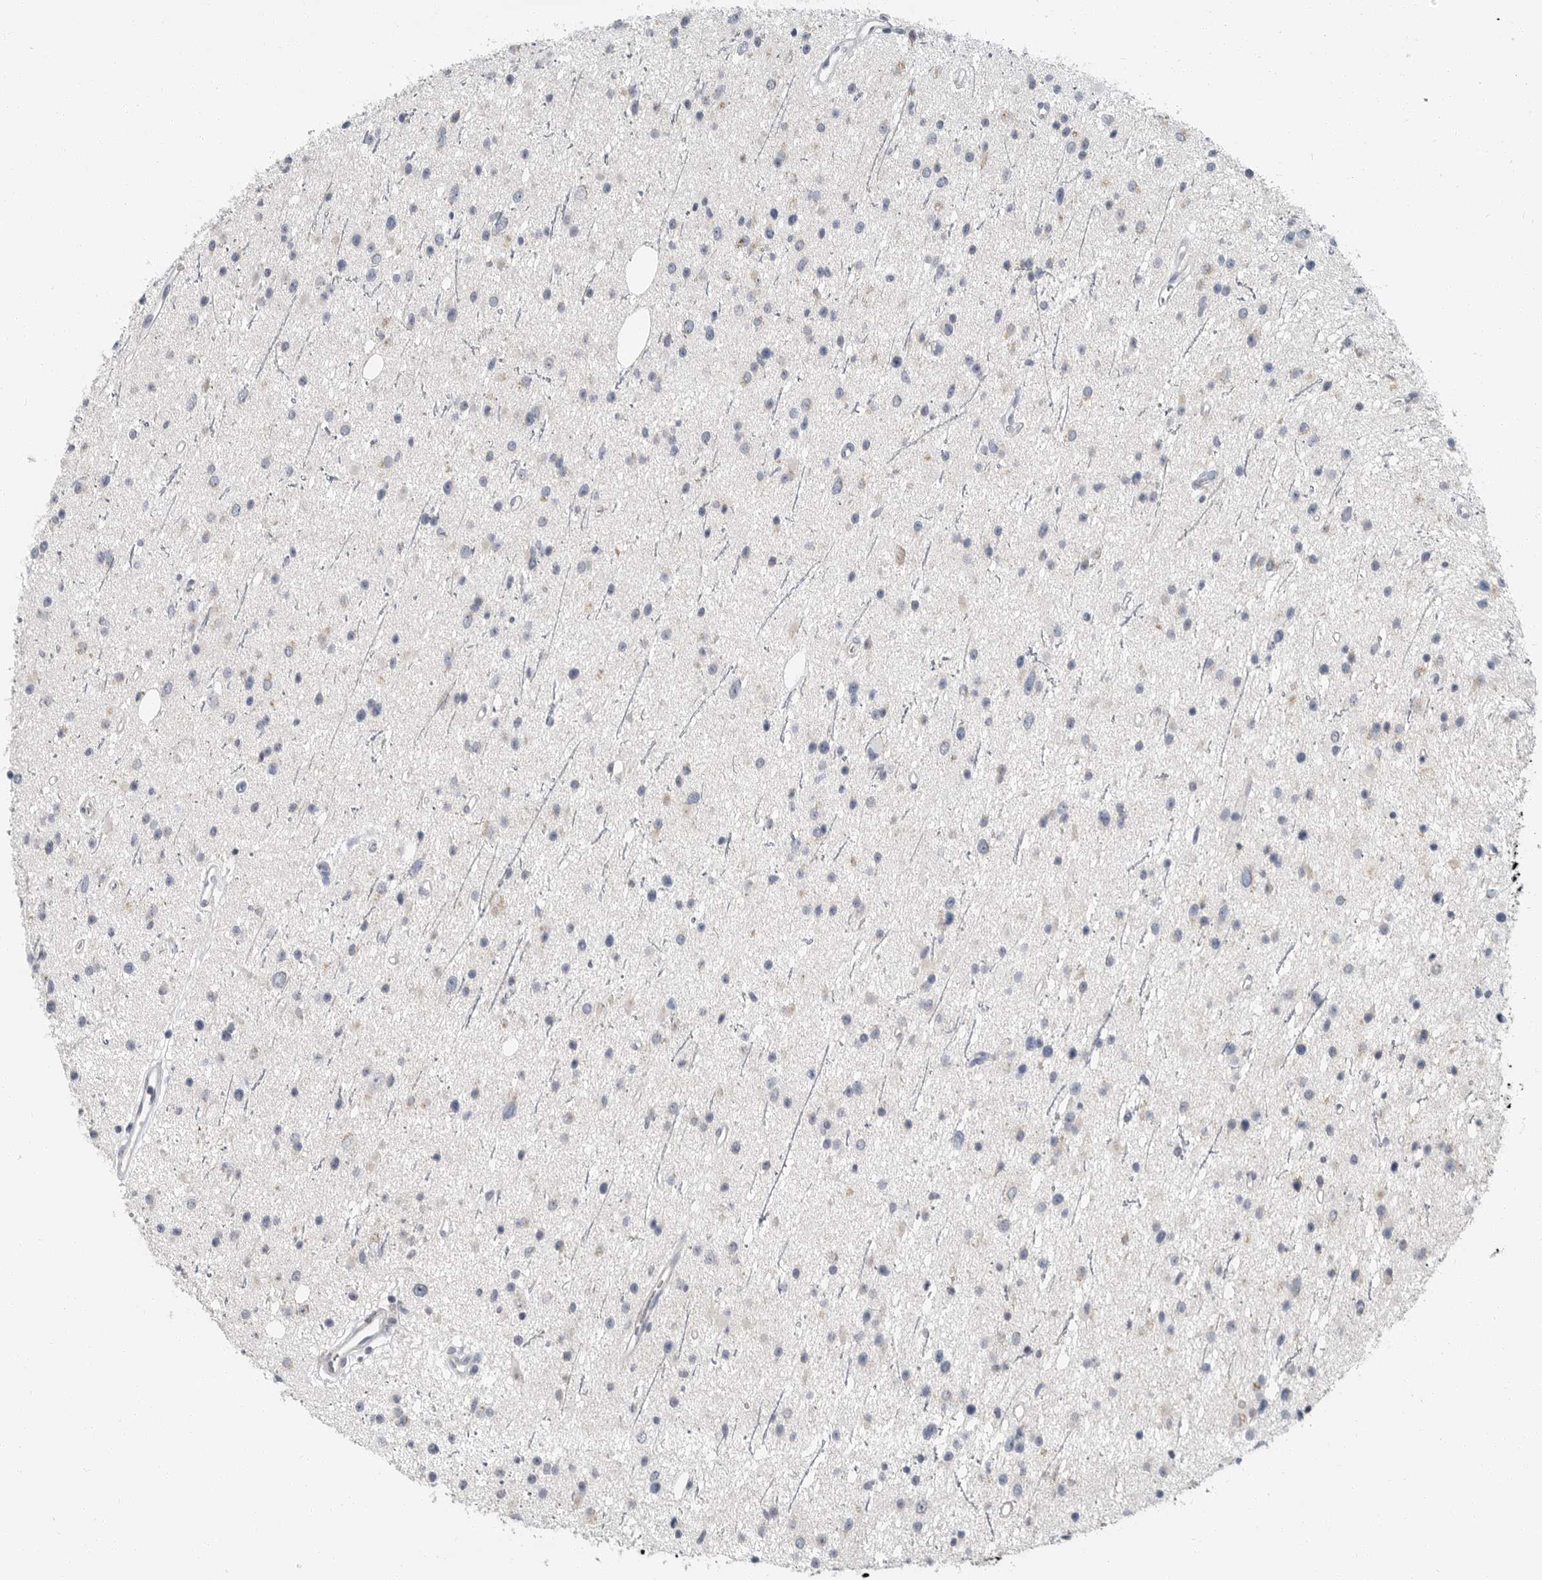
{"staining": {"intensity": "weak", "quantity": "<25%", "location": "cytoplasmic/membranous"}, "tissue": "glioma", "cell_type": "Tumor cells", "image_type": "cancer", "snomed": [{"axis": "morphology", "description": "Glioma, malignant, Low grade"}, {"axis": "topography", "description": "Cerebral cortex"}], "caption": "Immunohistochemical staining of glioma displays no significant staining in tumor cells.", "gene": "PLN", "patient": {"sex": "female", "age": 39}}